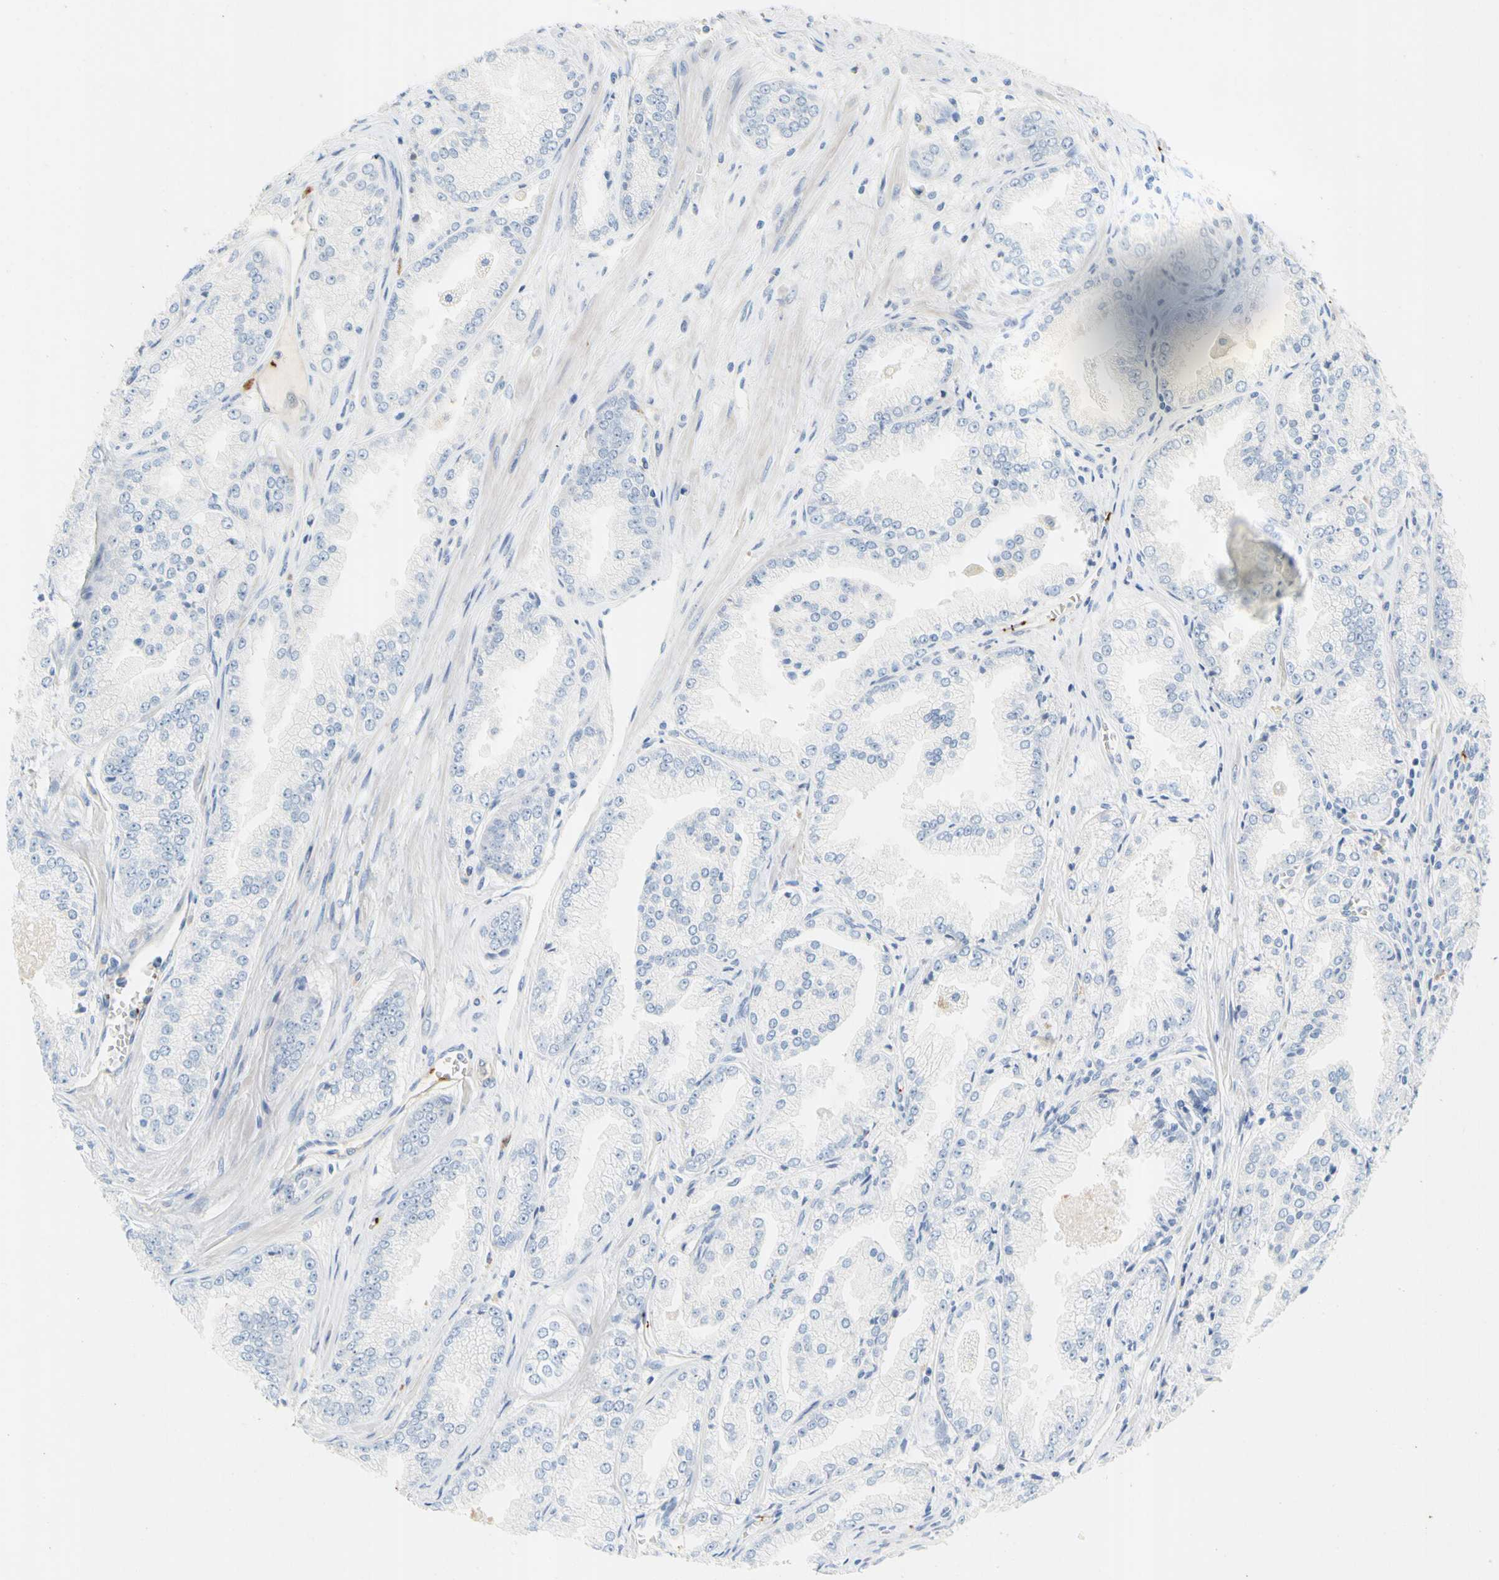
{"staining": {"intensity": "negative", "quantity": "none", "location": "none"}, "tissue": "prostate cancer", "cell_type": "Tumor cells", "image_type": "cancer", "snomed": [{"axis": "morphology", "description": "Adenocarcinoma, High grade"}, {"axis": "topography", "description": "Prostate"}], "caption": "A micrograph of prostate cancer (adenocarcinoma (high-grade)) stained for a protein shows no brown staining in tumor cells.", "gene": "PPBP", "patient": {"sex": "male", "age": 61}}